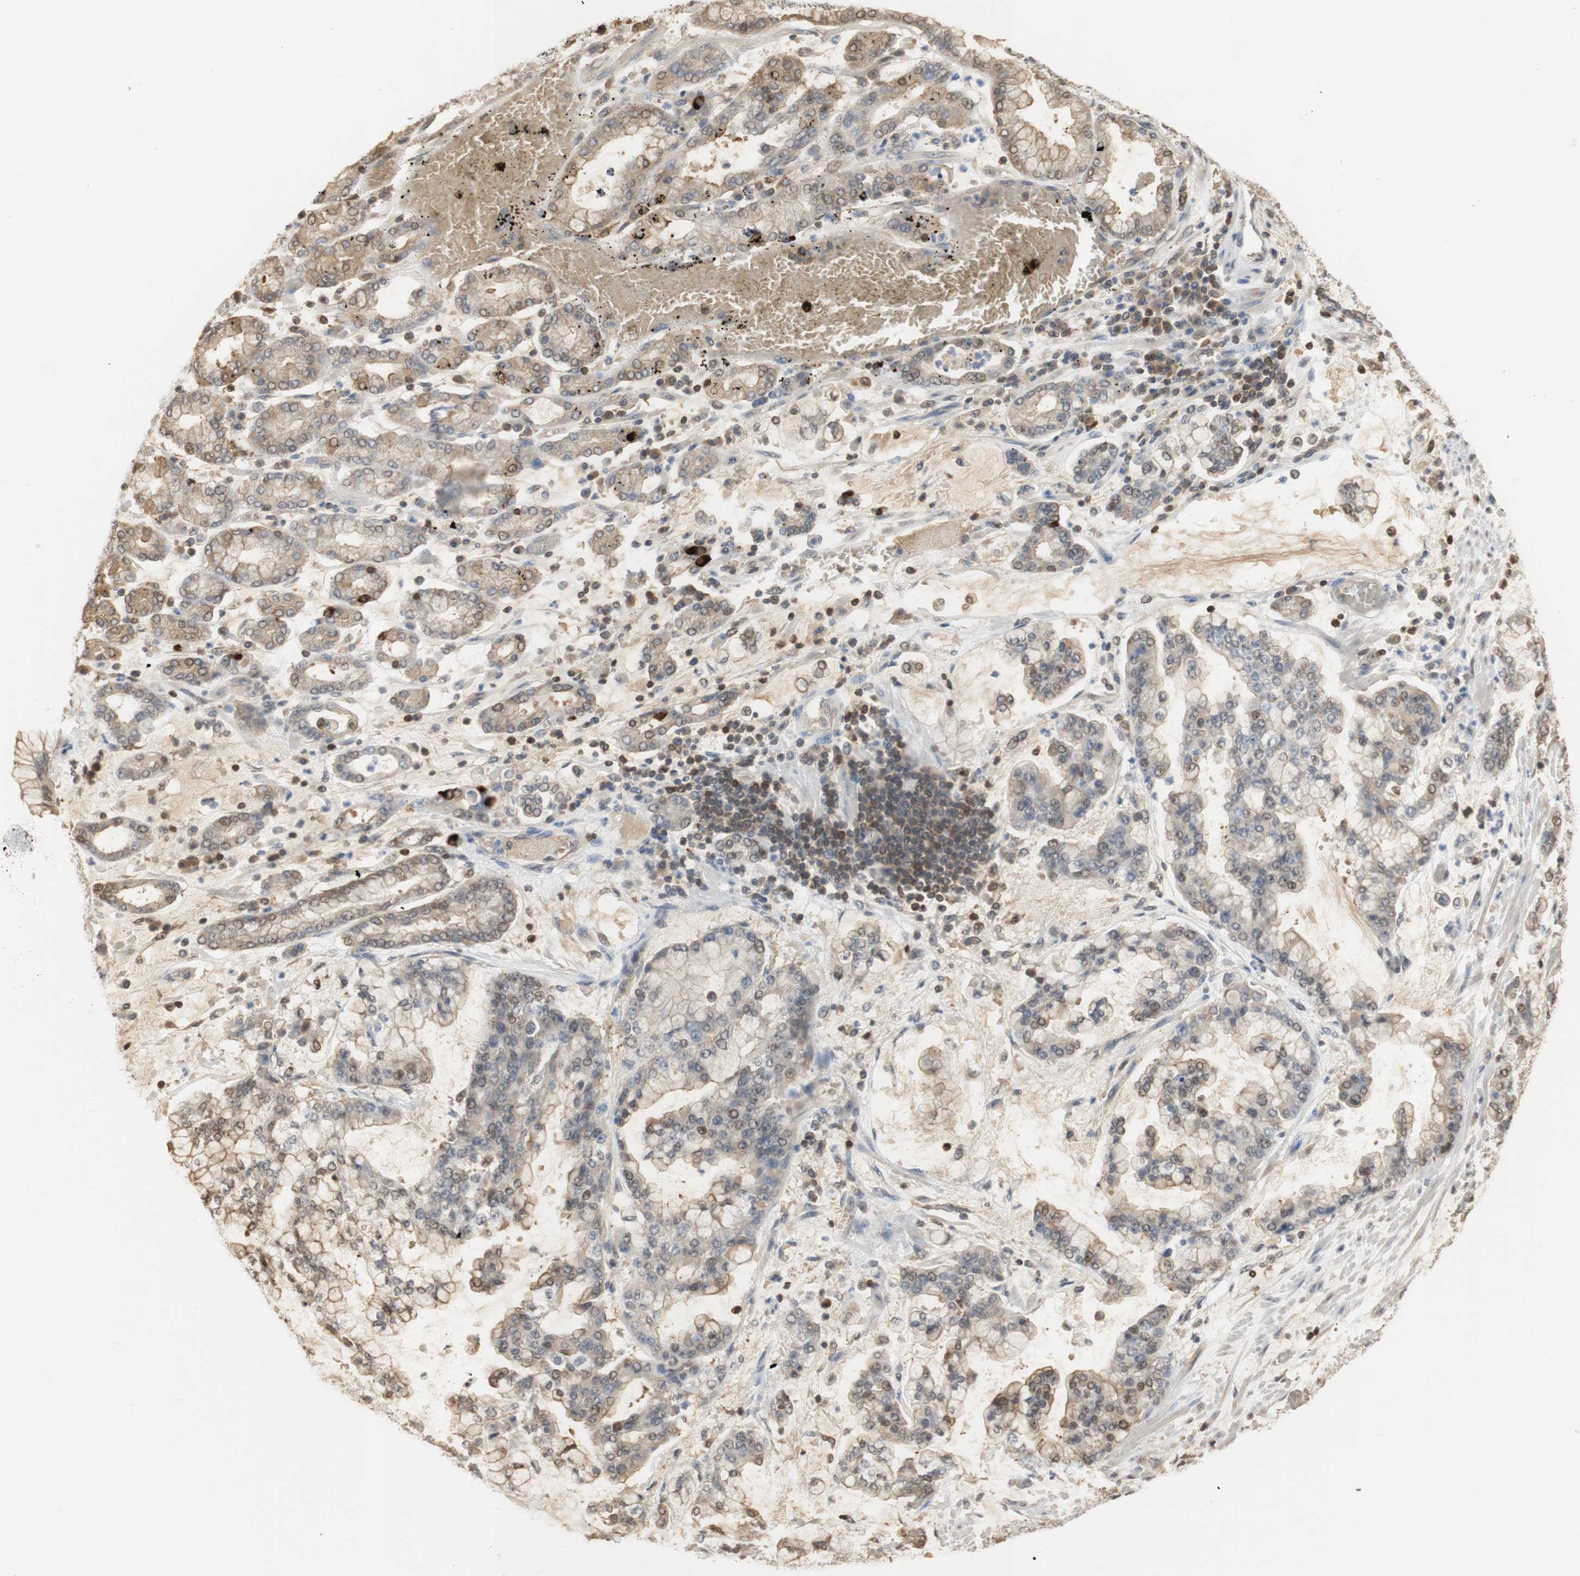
{"staining": {"intensity": "weak", "quantity": ">75%", "location": "cytoplasmic/membranous,nuclear"}, "tissue": "stomach cancer", "cell_type": "Tumor cells", "image_type": "cancer", "snomed": [{"axis": "morphology", "description": "Normal tissue, NOS"}, {"axis": "morphology", "description": "Adenocarcinoma, NOS"}, {"axis": "topography", "description": "Stomach, upper"}, {"axis": "topography", "description": "Stomach"}], "caption": "Immunohistochemistry (IHC) of human stomach cancer demonstrates low levels of weak cytoplasmic/membranous and nuclear expression in about >75% of tumor cells.", "gene": "NAP1L4", "patient": {"sex": "male", "age": 76}}